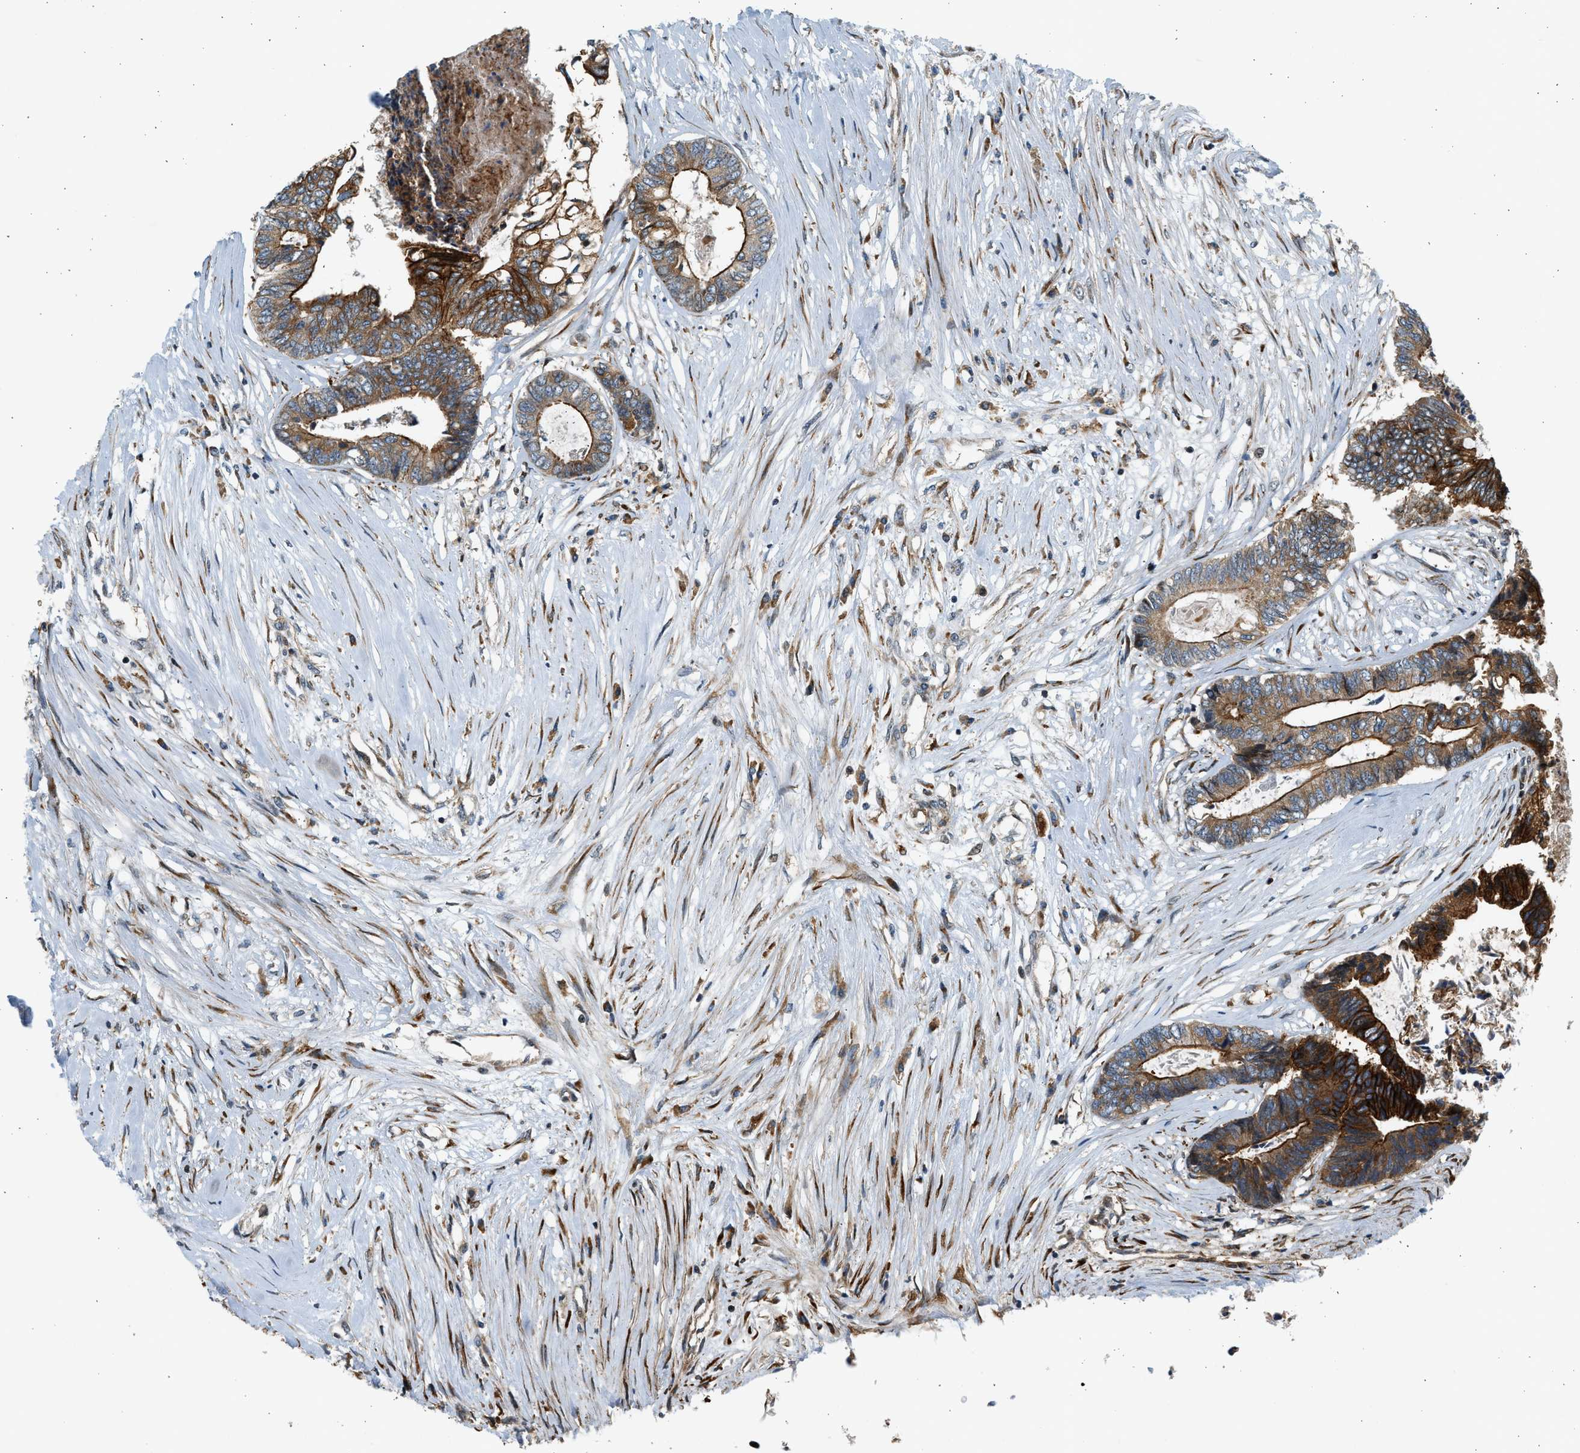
{"staining": {"intensity": "strong", "quantity": ">75%", "location": "cytoplasmic/membranous"}, "tissue": "colorectal cancer", "cell_type": "Tumor cells", "image_type": "cancer", "snomed": [{"axis": "morphology", "description": "Adenocarcinoma, NOS"}, {"axis": "topography", "description": "Rectum"}], "caption": "Immunohistochemical staining of human colorectal adenocarcinoma displays strong cytoplasmic/membranous protein positivity in about >75% of tumor cells.", "gene": "NRSN2", "patient": {"sex": "male", "age": 63}}